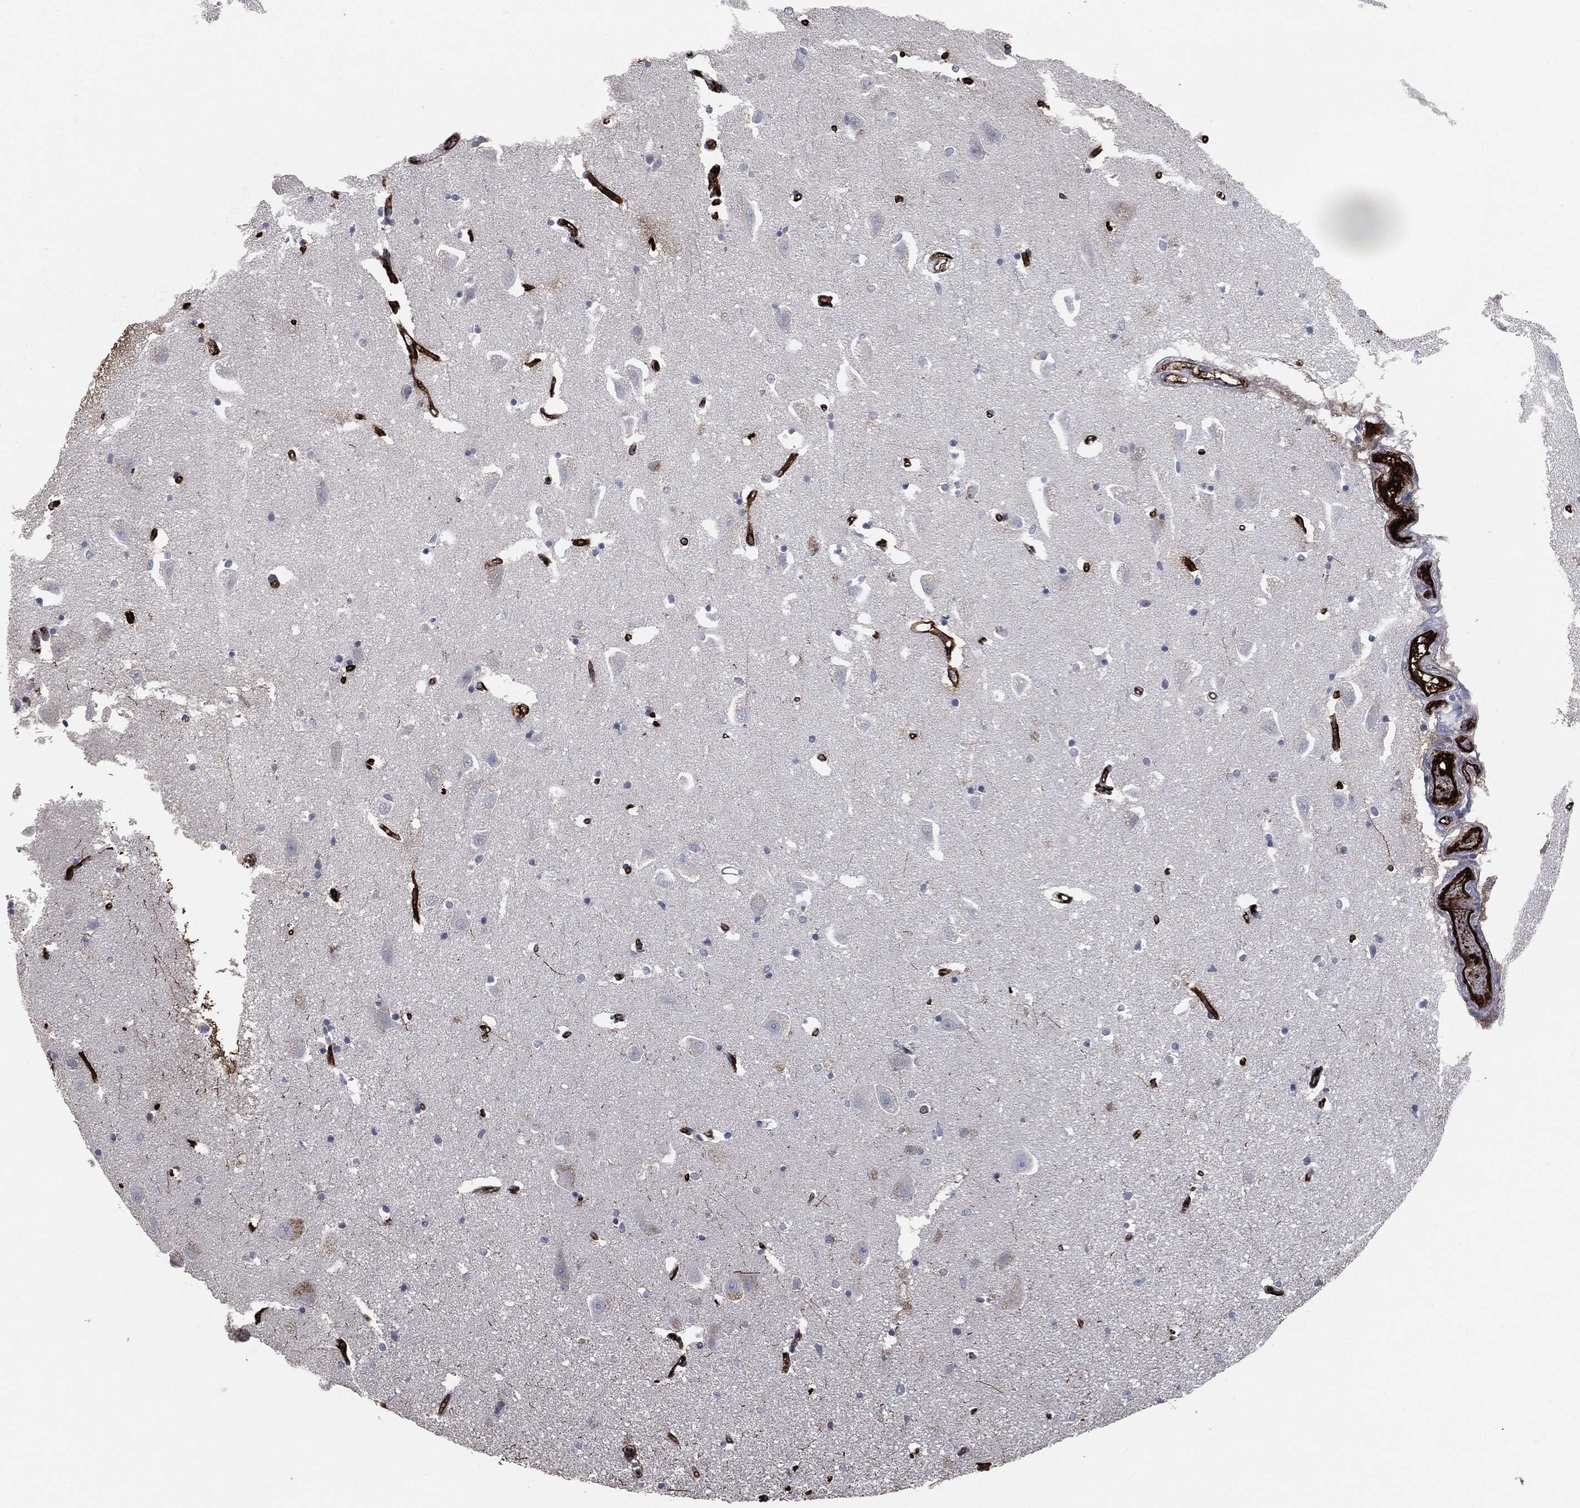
{"staining": {"intensity": "negative", "quantity": "none", "location": "none"}, "tissue": "hippocampus", "cell_type": "Glial cells", "image_type": "normal", "snomed": [{"axis": "morphology", "description": "Normal tissue, NOS"}, {"axis": "topography", "description": "Lateral ventricle wall"}, {"axis": "topography", "description": "Hippocampus"}], "caption": "Immunohistochemical staining of unremarkable hippocampus demonstrates no significant positivity in glial cells.", "gene": "APOB", "patient": {"sex": "female", "age": 63}}